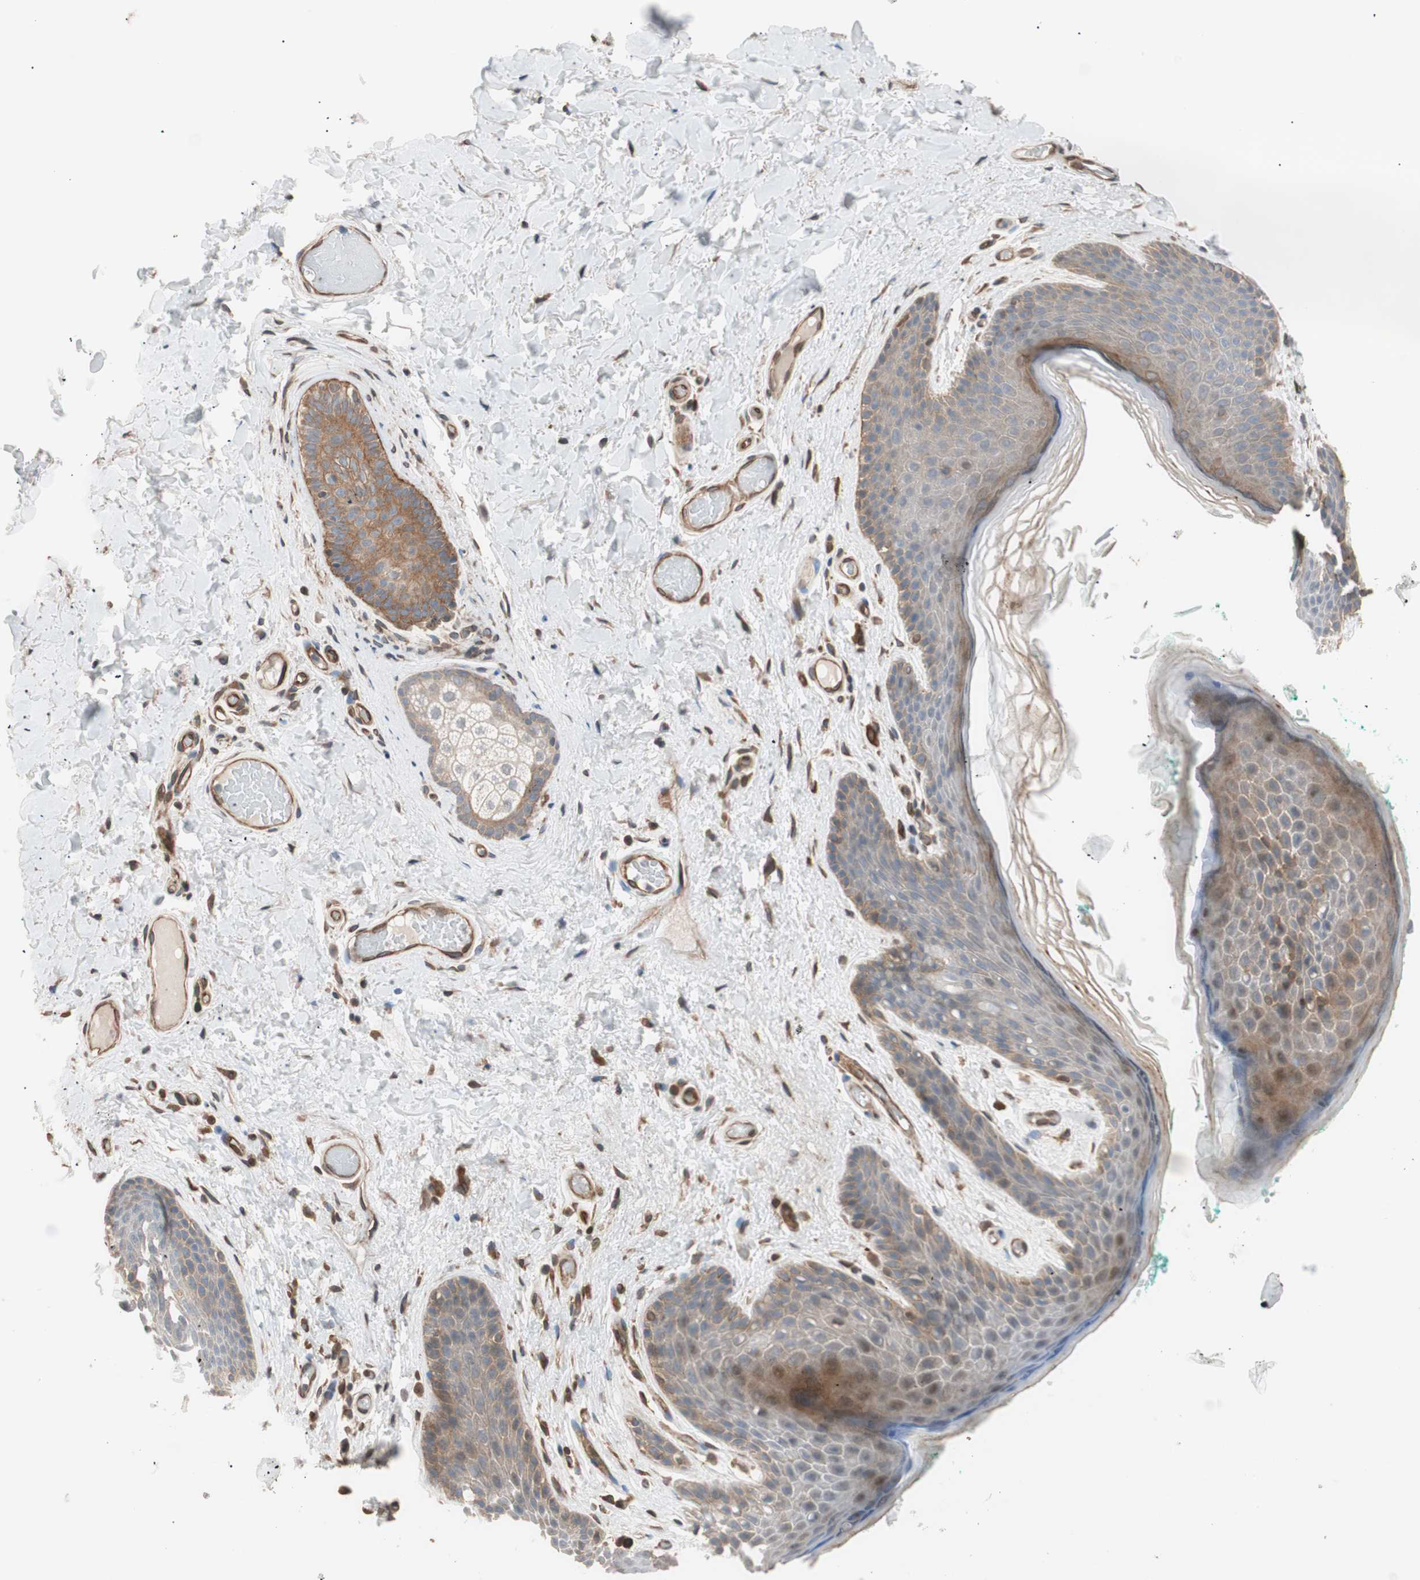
{"staining": {"intensity": "weak", "quantity": "<25%", "location": "cytoplasmic/membranous"}, "tissue": "skin", "cell_type": "Epidermal cells", "image_type": "normal", "snomed": [{"axis": "morphology", "description": "Normal tissue, NOS"}, {"axis": "topography", "description": "Anal"}], "caption": "DAB (3,3'-diaminobenzidine) immunohistochemical staining of unremarkable human skin displays no significant positivity in epidermal cells.", "gene": "SMG1", "patient": {"sex": "male", "age": 74}}